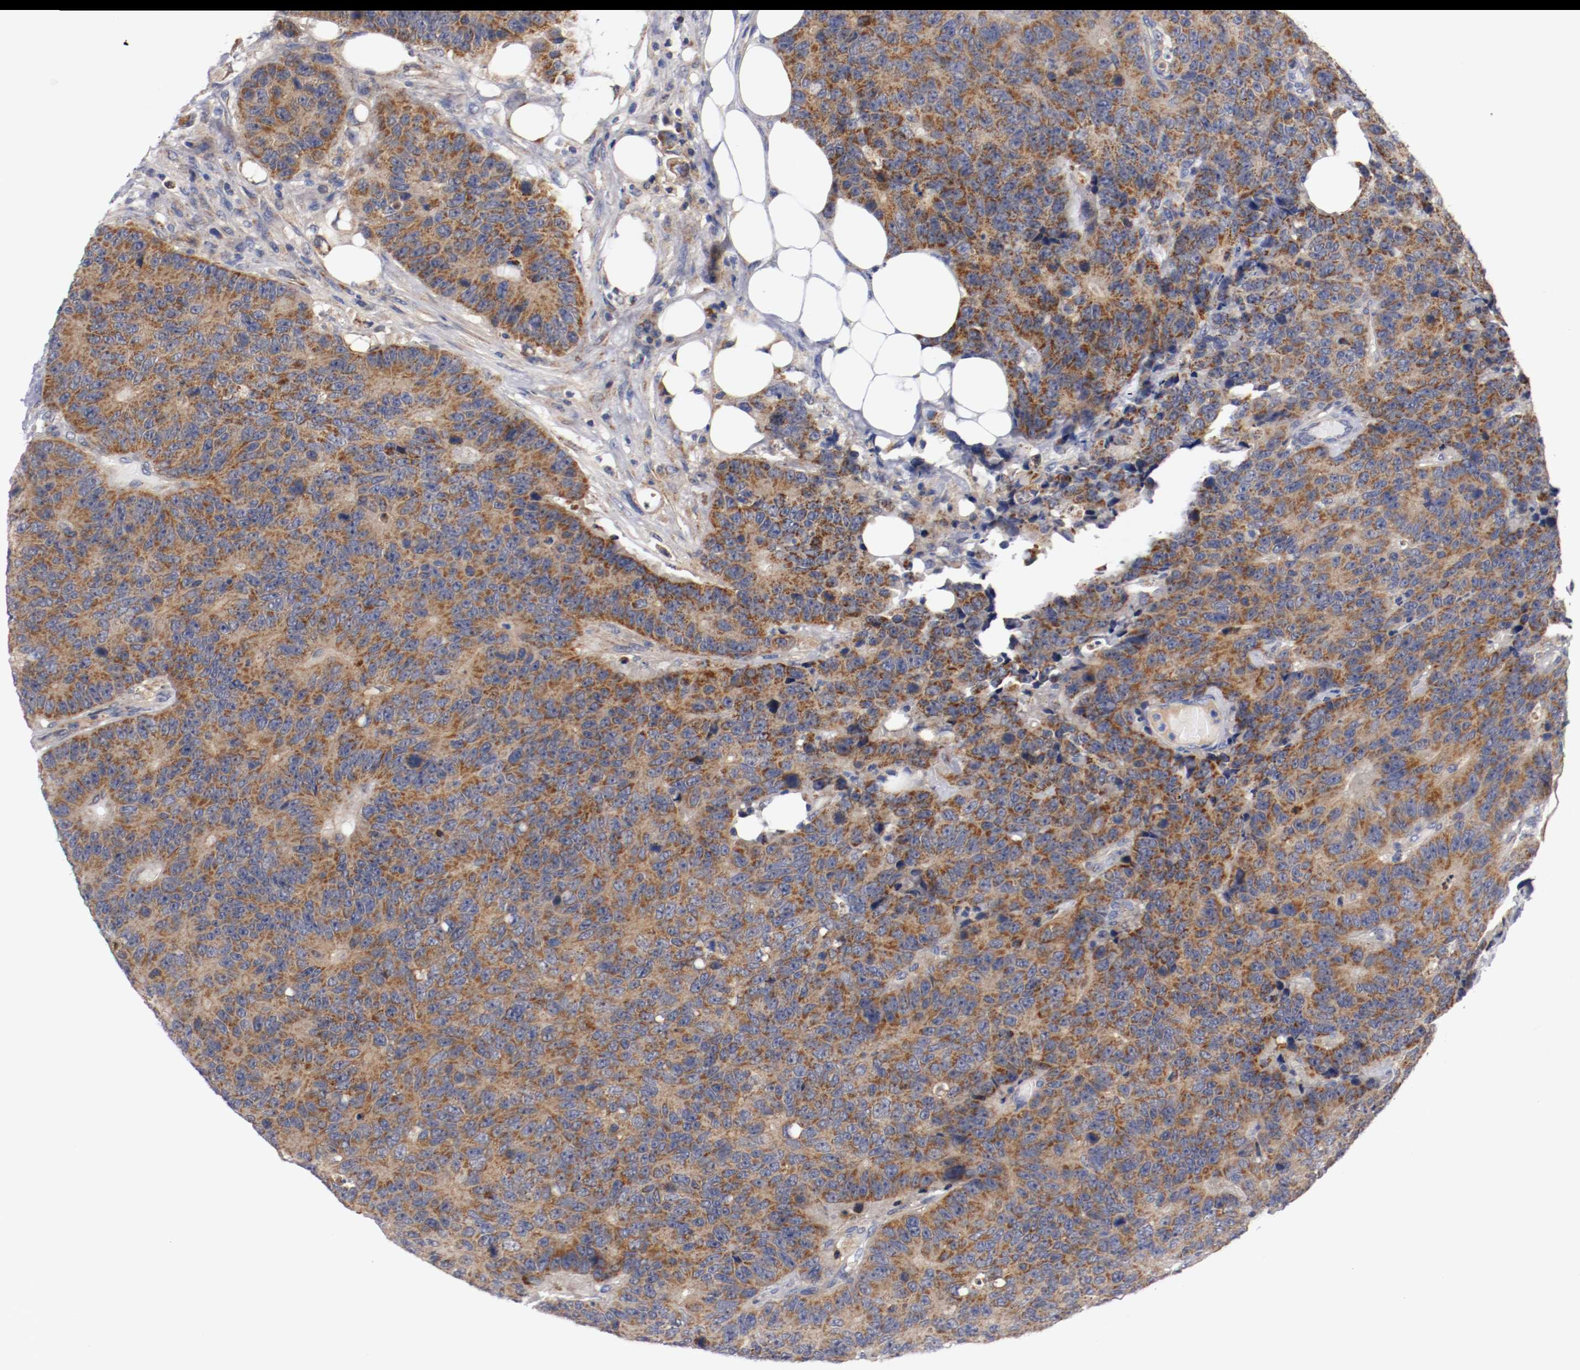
{"staining": {"intensity": "strong", "quantity": ">75%", "location": "cytoplasmic/membranous"}, "tissue": "colorectal cancer", "cell_type": "Tumor cells", "image_type": "cancer", "snomed": [{"axis": "morphology", "description": "Adenocarcinoma, NOS"}, {"axis": "topography", "description": "Colon"}], "caption": "Colorectal adenocarcinoma stained with DAB IHC exhibits high levels of strong cytoplasmic/membranous staining in approximately >75% of tumor cells.", "gene": "PCSK6", "patient": {"sex": "female", "age": 86}}